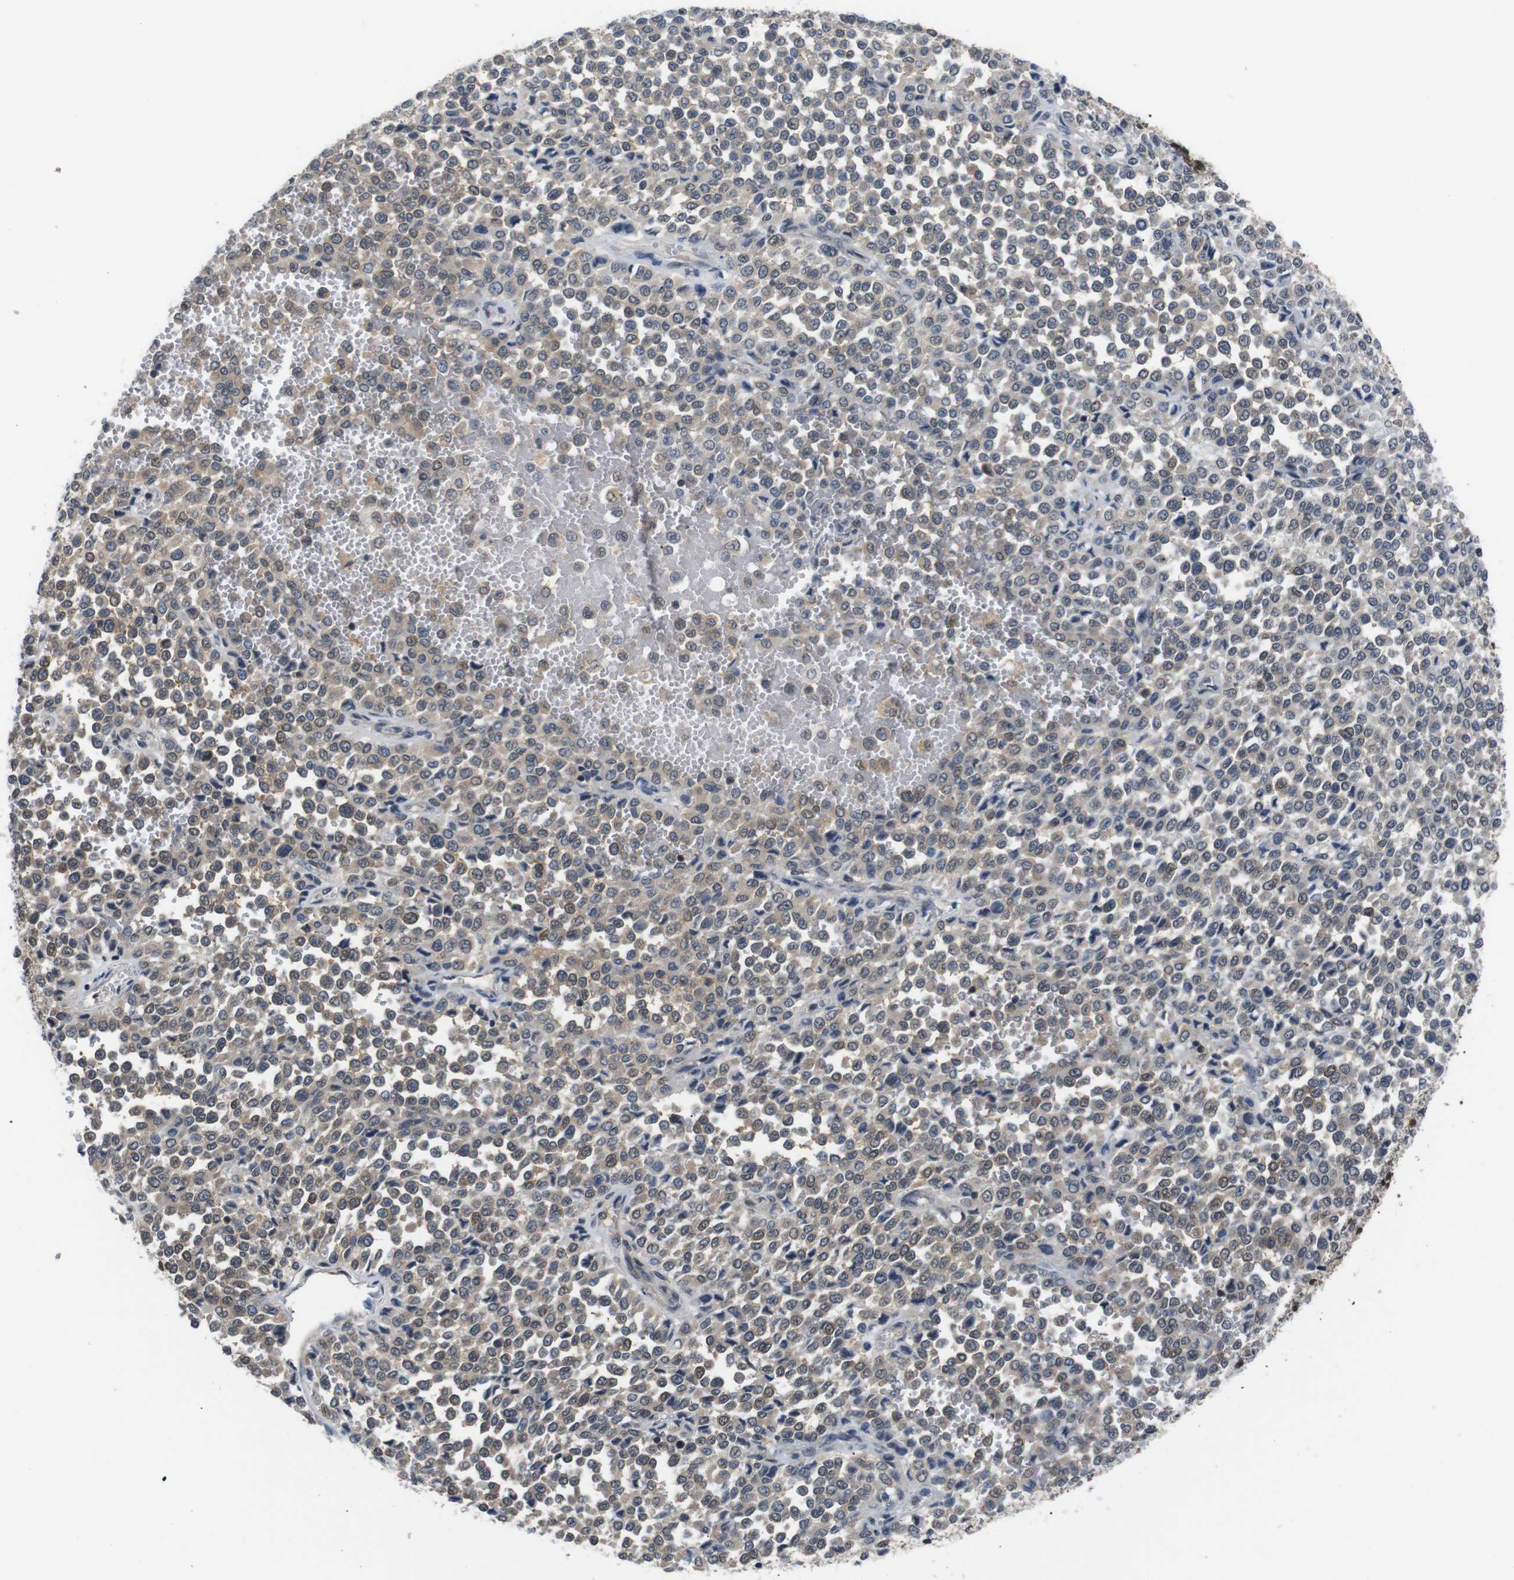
{"staining": {"intensity": "weak", "quantity": "25%-75%", "location": "cytoplasmic/membranous,nuclear"}, "tissue": "melanoma", "cell_type": "Tumor cells", "image_type": "cancer", "snomed": [{"axis": "morphology", "description": "Malignant melanoma, Metastatic site"}, {"axis": "topography", "description": "Pancreas"}], "caption": "A histopathology image of human malignant melanoma (metastatic site) stained for a protein exhibits weak cytoplasmic/membranous and nuclear brown staining in tumor cells.", "gene": "UBXN1", "patient": {"sex": "female", "age": 30}}